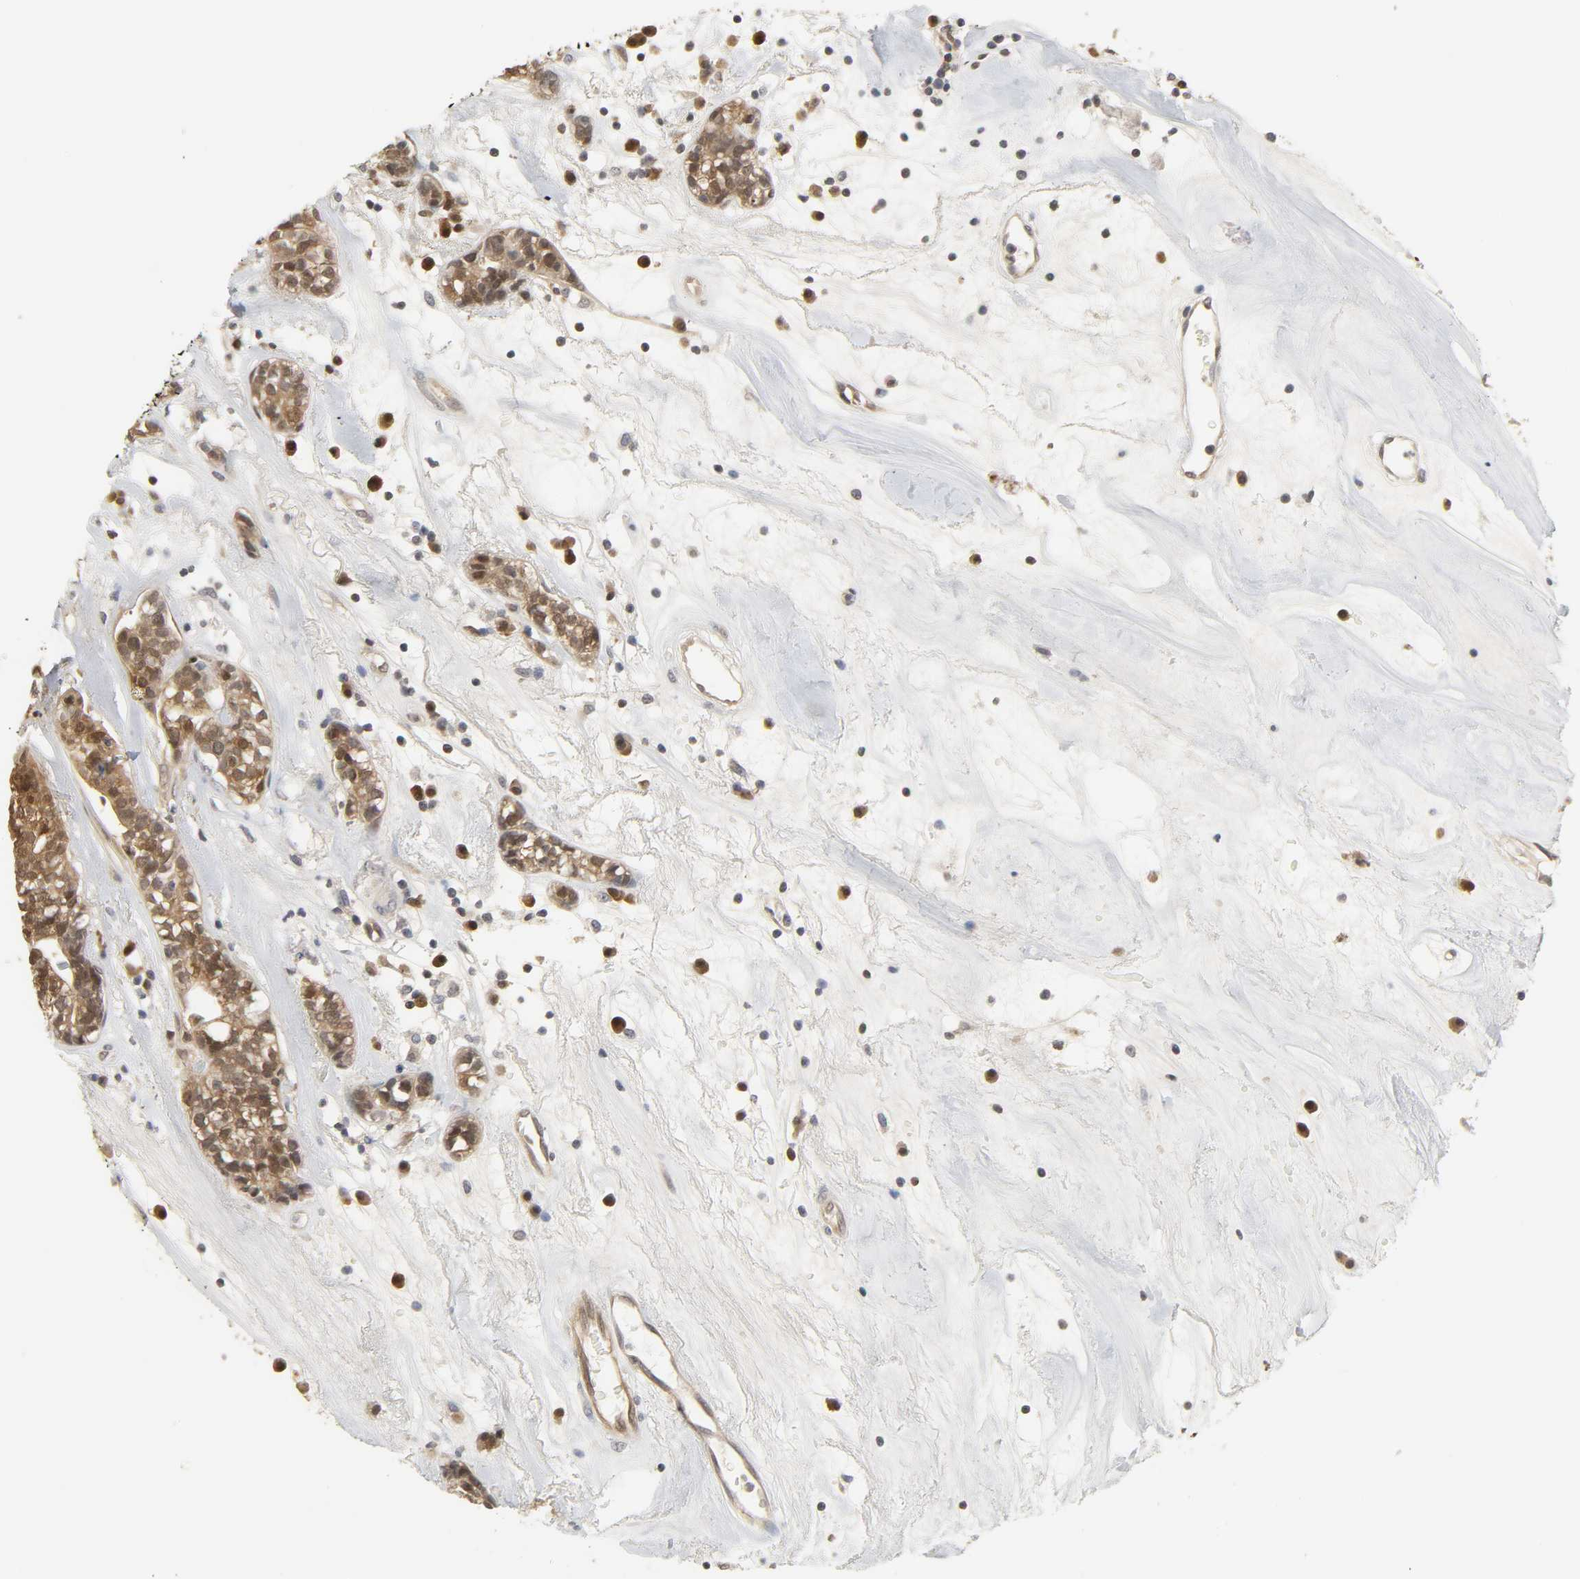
{"staining": {"intensity": "moderate", "quantity": ">75%", "location": "cytoplasmic/membranous,nuclear"}, "tissue": "head and neck cancer", "cell_type": "Tumor cells", "image_type": "cancer", "snomed": [{"axis": "morphology", "description": "Adenocarcinoma, NOS"}, {"axis": "topography", "description": "Salivary gland"}, {"axis": "topography", "description": "Head-Neck"}], "caption": "Immunohistochemical staining of human head and neck adenocarcinoma demonstrates medium levels of moderate cytoplasmic/membranous and nuclear staining in about >75% of tumor cells. The protein is shown in brown color, while the nuclei are stained blue.", "gene": "MIF", "patient": {"sex": "female", "age": 65}}